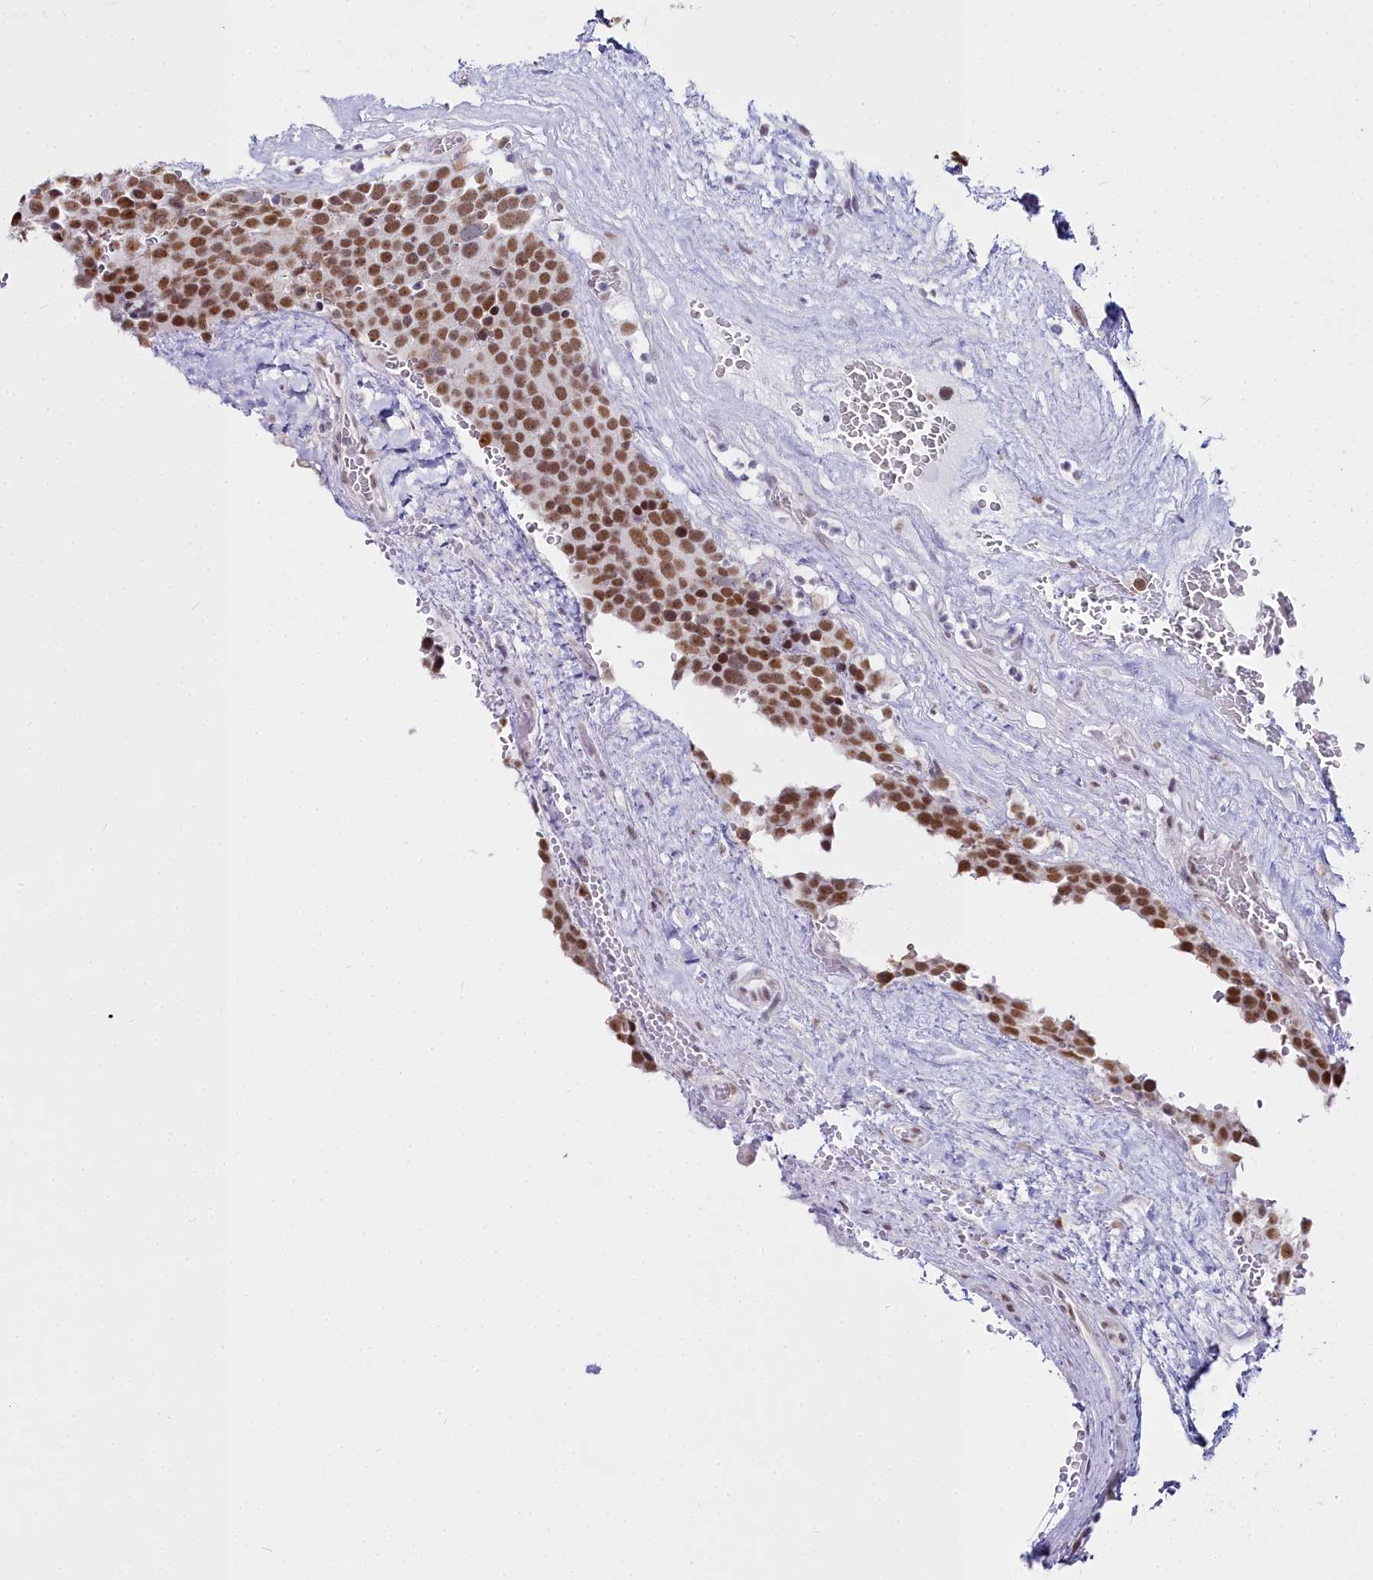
{"staining": {"intensity": "moderate", "quantity": ">75%", "location": "nuclear"}, "tissue": "testis cancer", "cell_type": "Tumor cells", "image_type": "cancer", "snomed": [{"axis": "morphology", "description": "Seminoma, NOS"}, {"axis": "topography", "description": "Testis"}], "caption": "Protein expression analysis of human seminoma (testis) reveals moderate nuclear positivity in about >75% of tumor cells. Immunohistochemistry stains the protein in brown and the nuclei are stained blue.", "gene": "RBM12", "patient": {"sex": "male", "age": 71}}